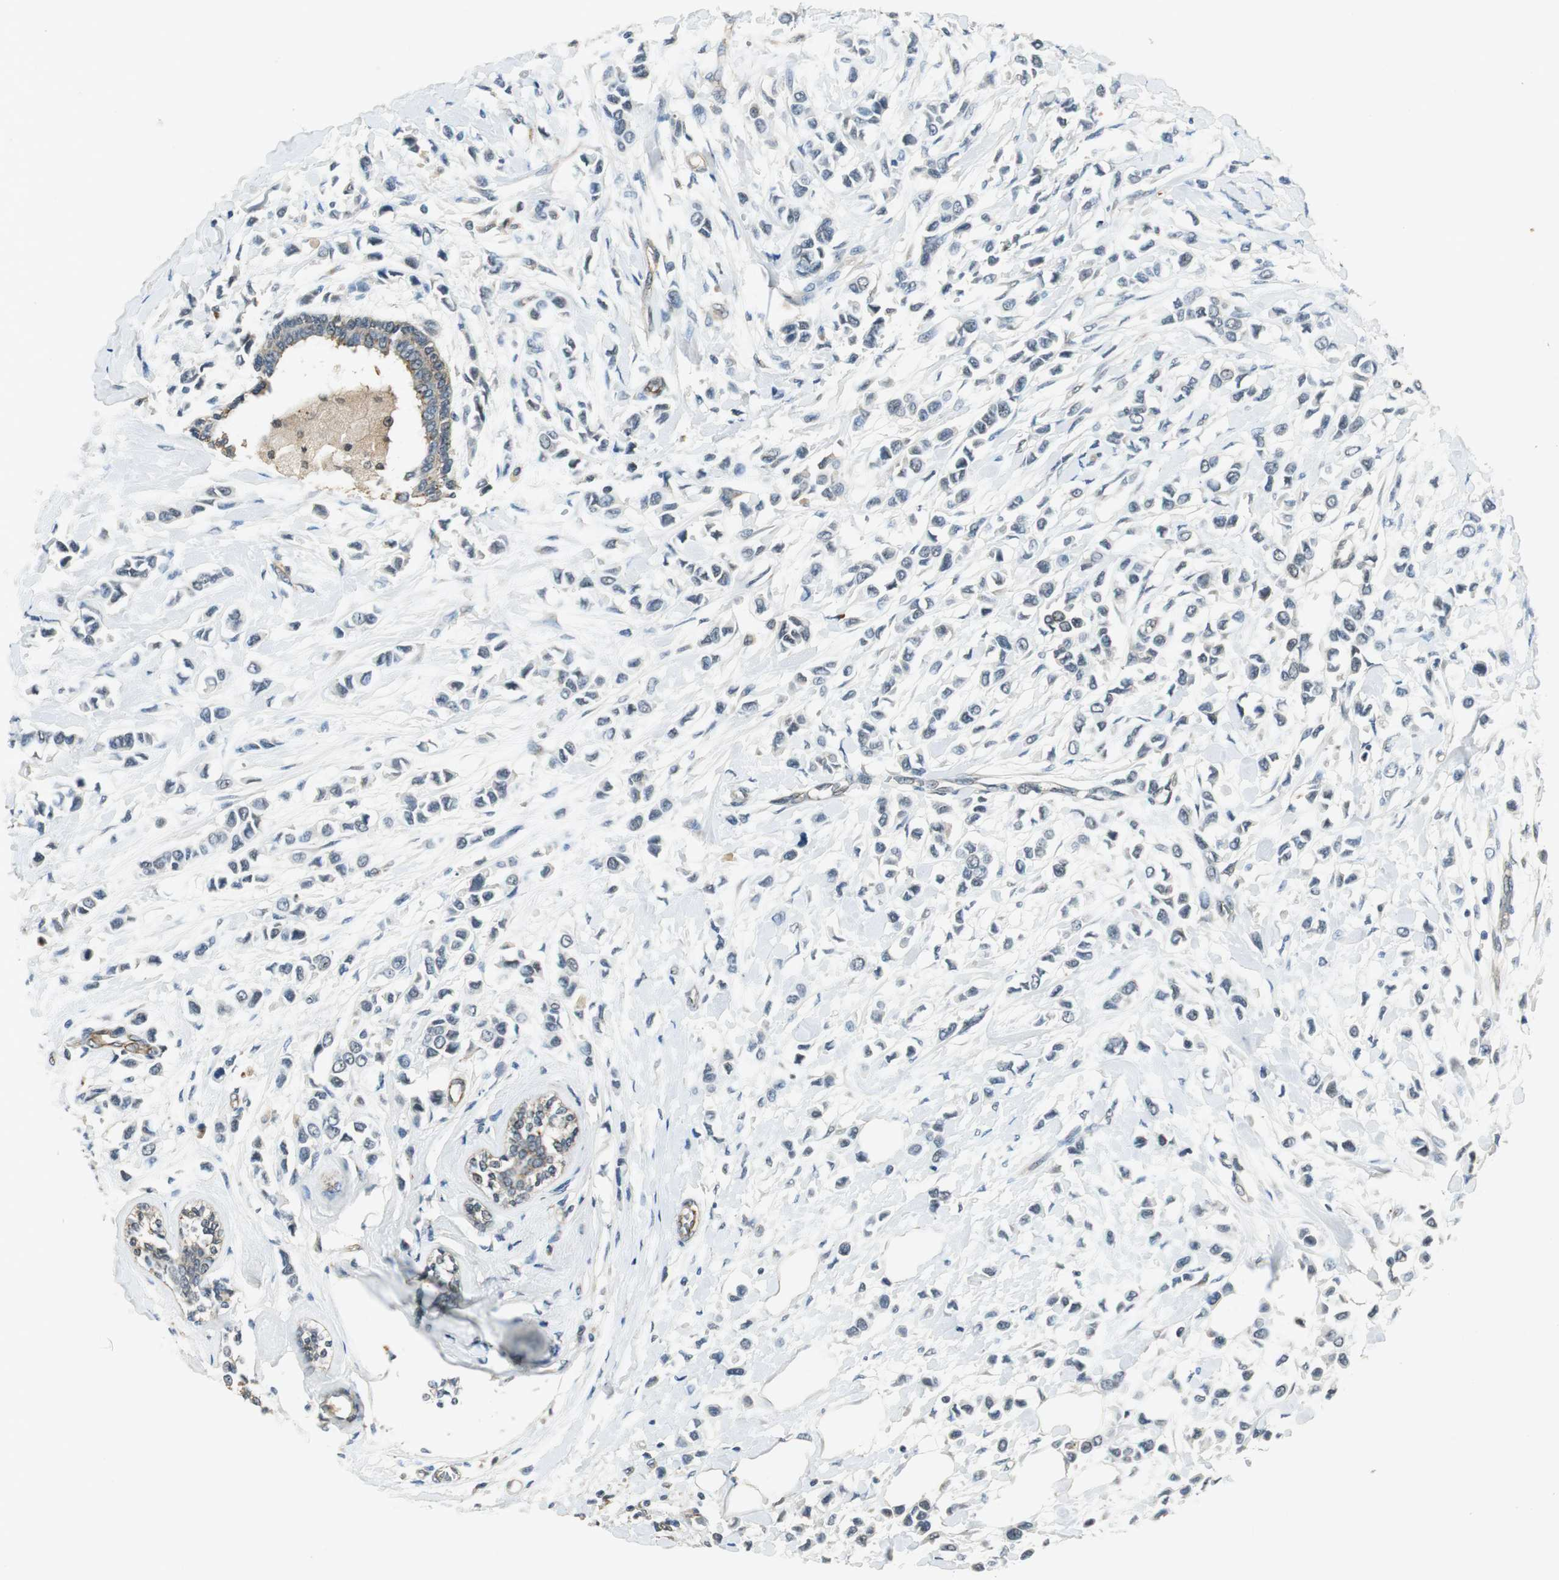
{"staining": {"intensity": "negative", "quantity": "none", "location": "none"}, "tissue": "breast cancer", "cell_type": "Tumor cells", "image_type": "cancer", "snomed": [{"axis": "morphology", "description": "Lobular carcinoma"}, {"axis": "topography", "description": "Breast"}], "caption": "Breast lobular carcinoma stained for a protein using IHC demonstrates no staining tumor cells.", "gene": "PSMB4", "patient": {"sex": "female", "age": 51}}